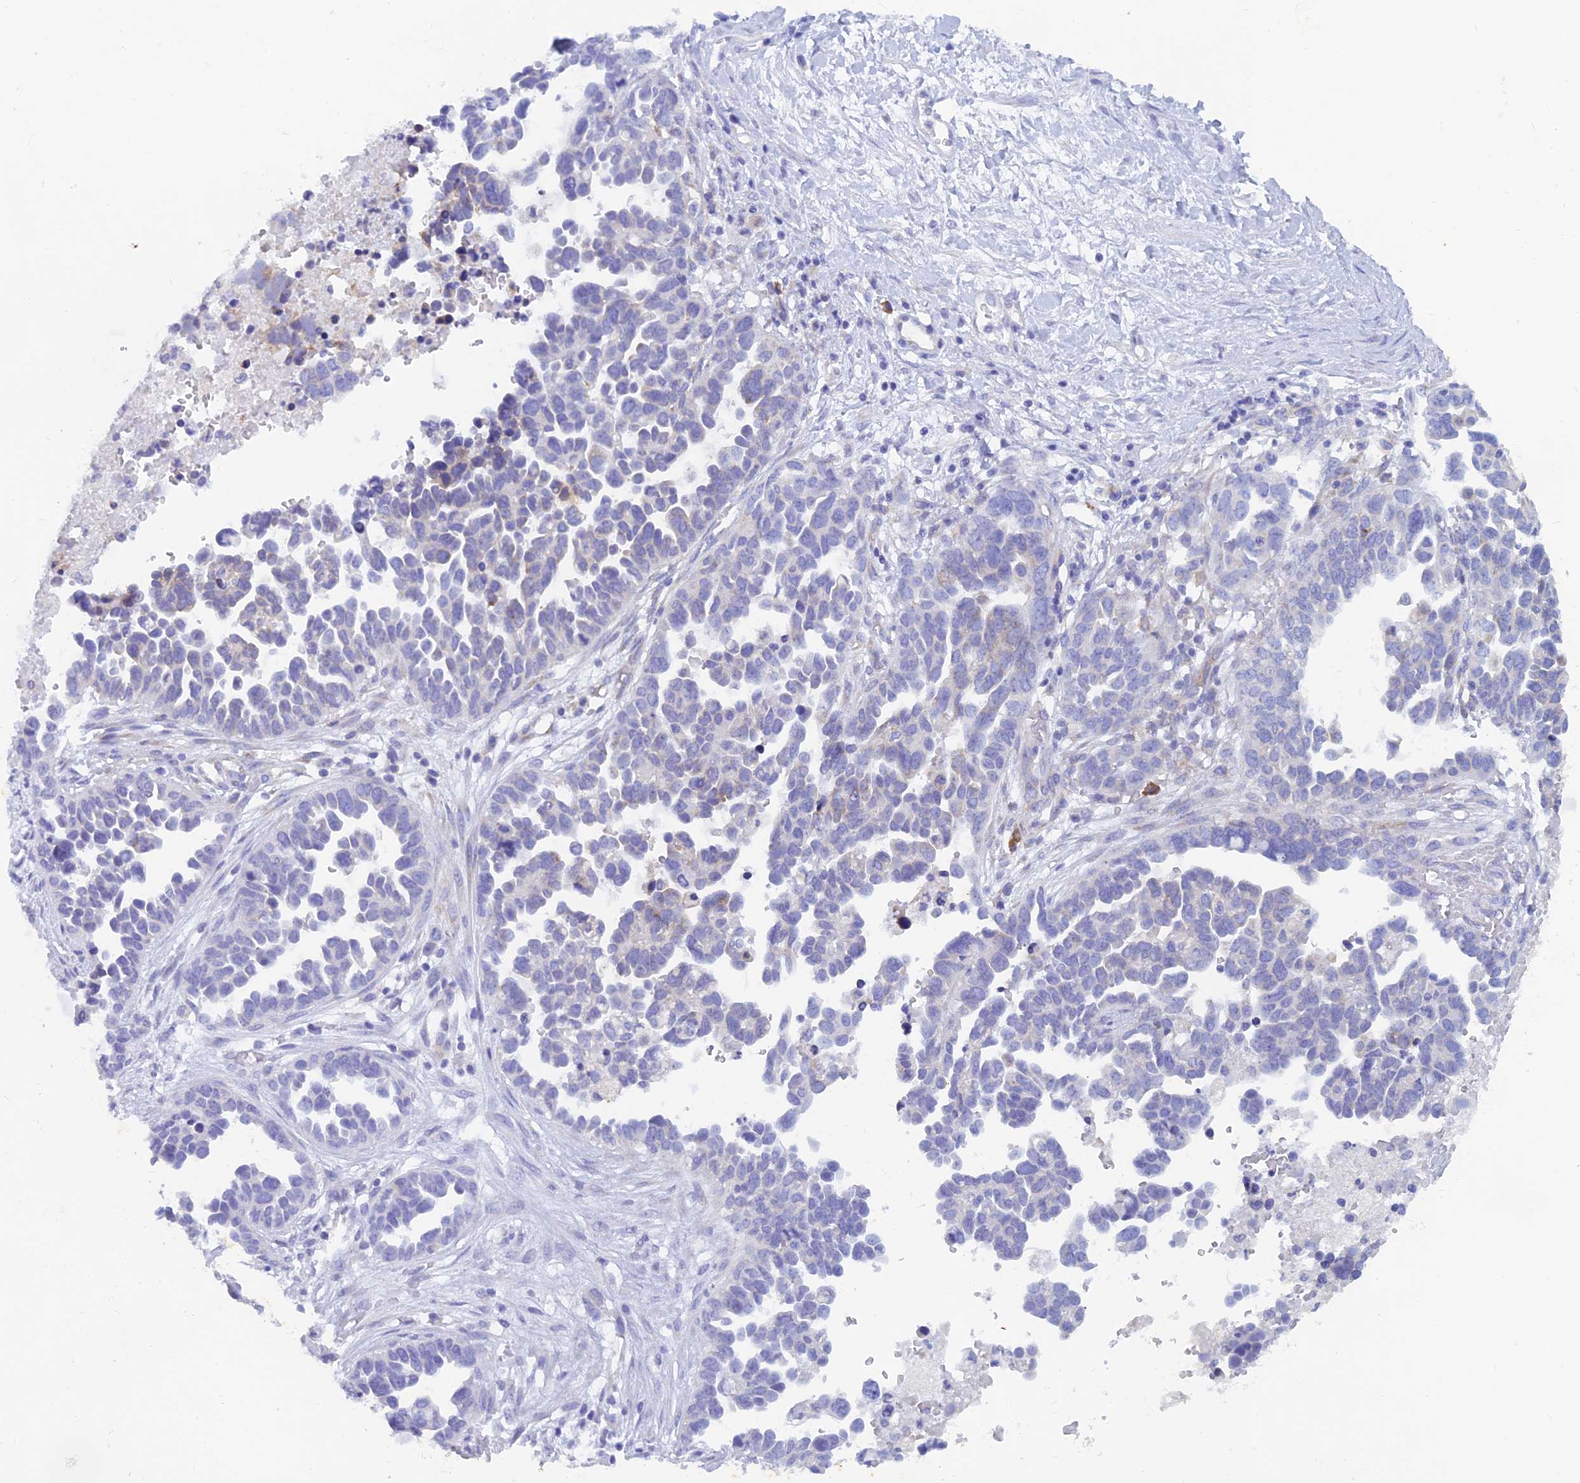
{"staining": {"intensity": "negative", "quantity": "none", "location": "none"}, "tissue": "ovarian cancer", "cell_type": "Tumor cells", "image_type": "cancer", "snomed": [{"axis": "morphology", "description": "Cystadenocarcinoma, serous, NOS"}, {"axis": "topography", "description": "Ovary"}], "caption": "Immunohistochemistry (IHC) photomicrograph of ovarian cancer (serous cystadenocarcinoma) stained for a protein (brown), which displays no expression in tumor cells. (Immunohistochemistry, brightfield microscopy, high magnification).", "gene": "WDR35", "patient": {"sex": "female", "age": 54}}